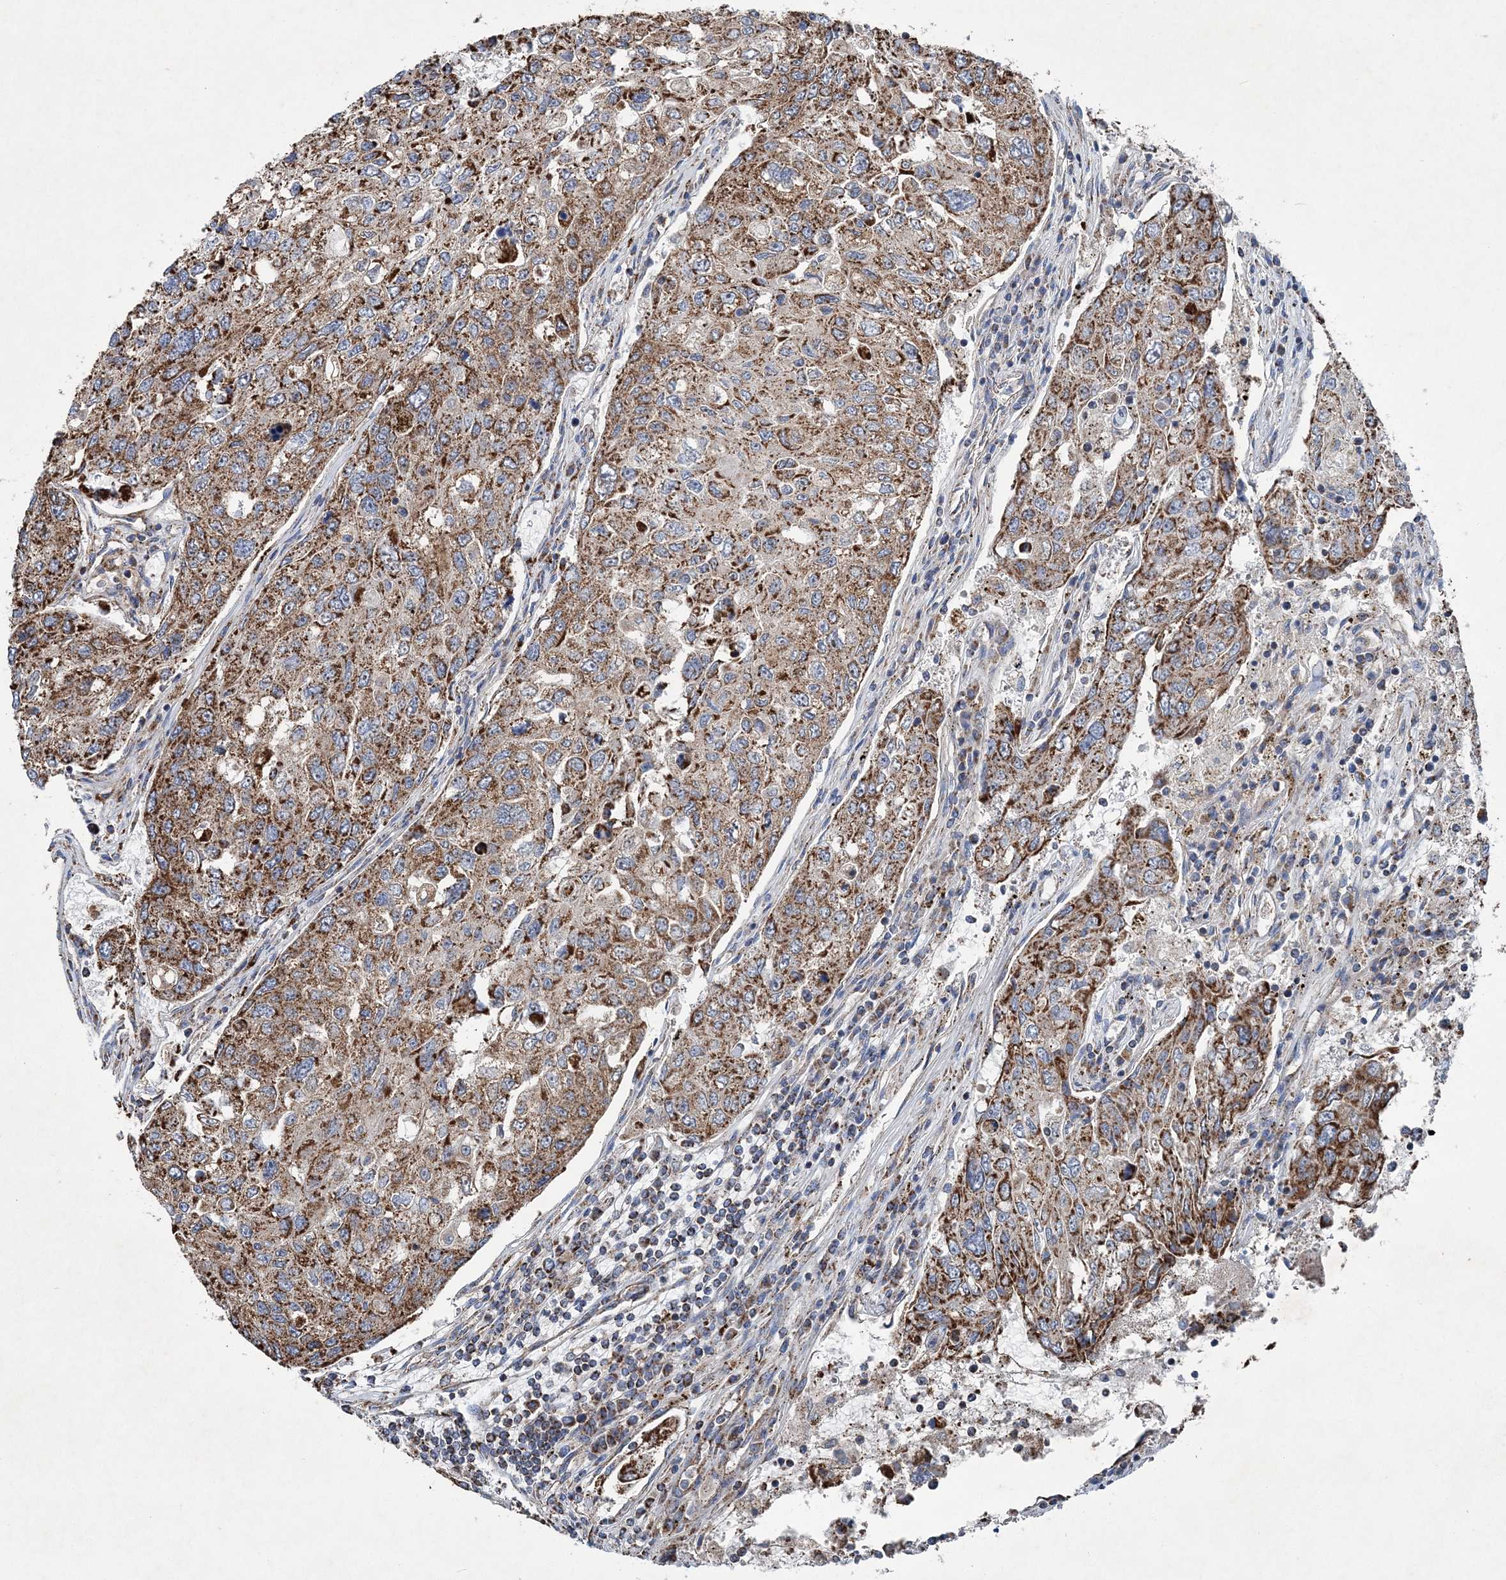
{"staining": {"intensity": "moderate", "quantity": ">75%", "location": "cytoplasmic/membranous"}, "tissue": "urothelial cancer", "cell_type": "Tumor cells", "image_type": "cancer", "snomed": [{"axis": "morphology", "description": "Urothelial carcinoma, High grade"}, {"axis": "topography", "description": "Lymph node"}, {"axis": "topography", "description": "Urinary bladder"}], "caption": "High-grade urothelial carcinoma stained with DAB (3,3'-diaminobenzidine) IHC displays medium levels of moderate cytoplasmic/membranous positivity in approximately >75% of tumor cells. The protein is shown in brown color, while the nuclei are stained blue.", "gene": "SPAG16", "patient": {"sex": "male", "age": 51}}